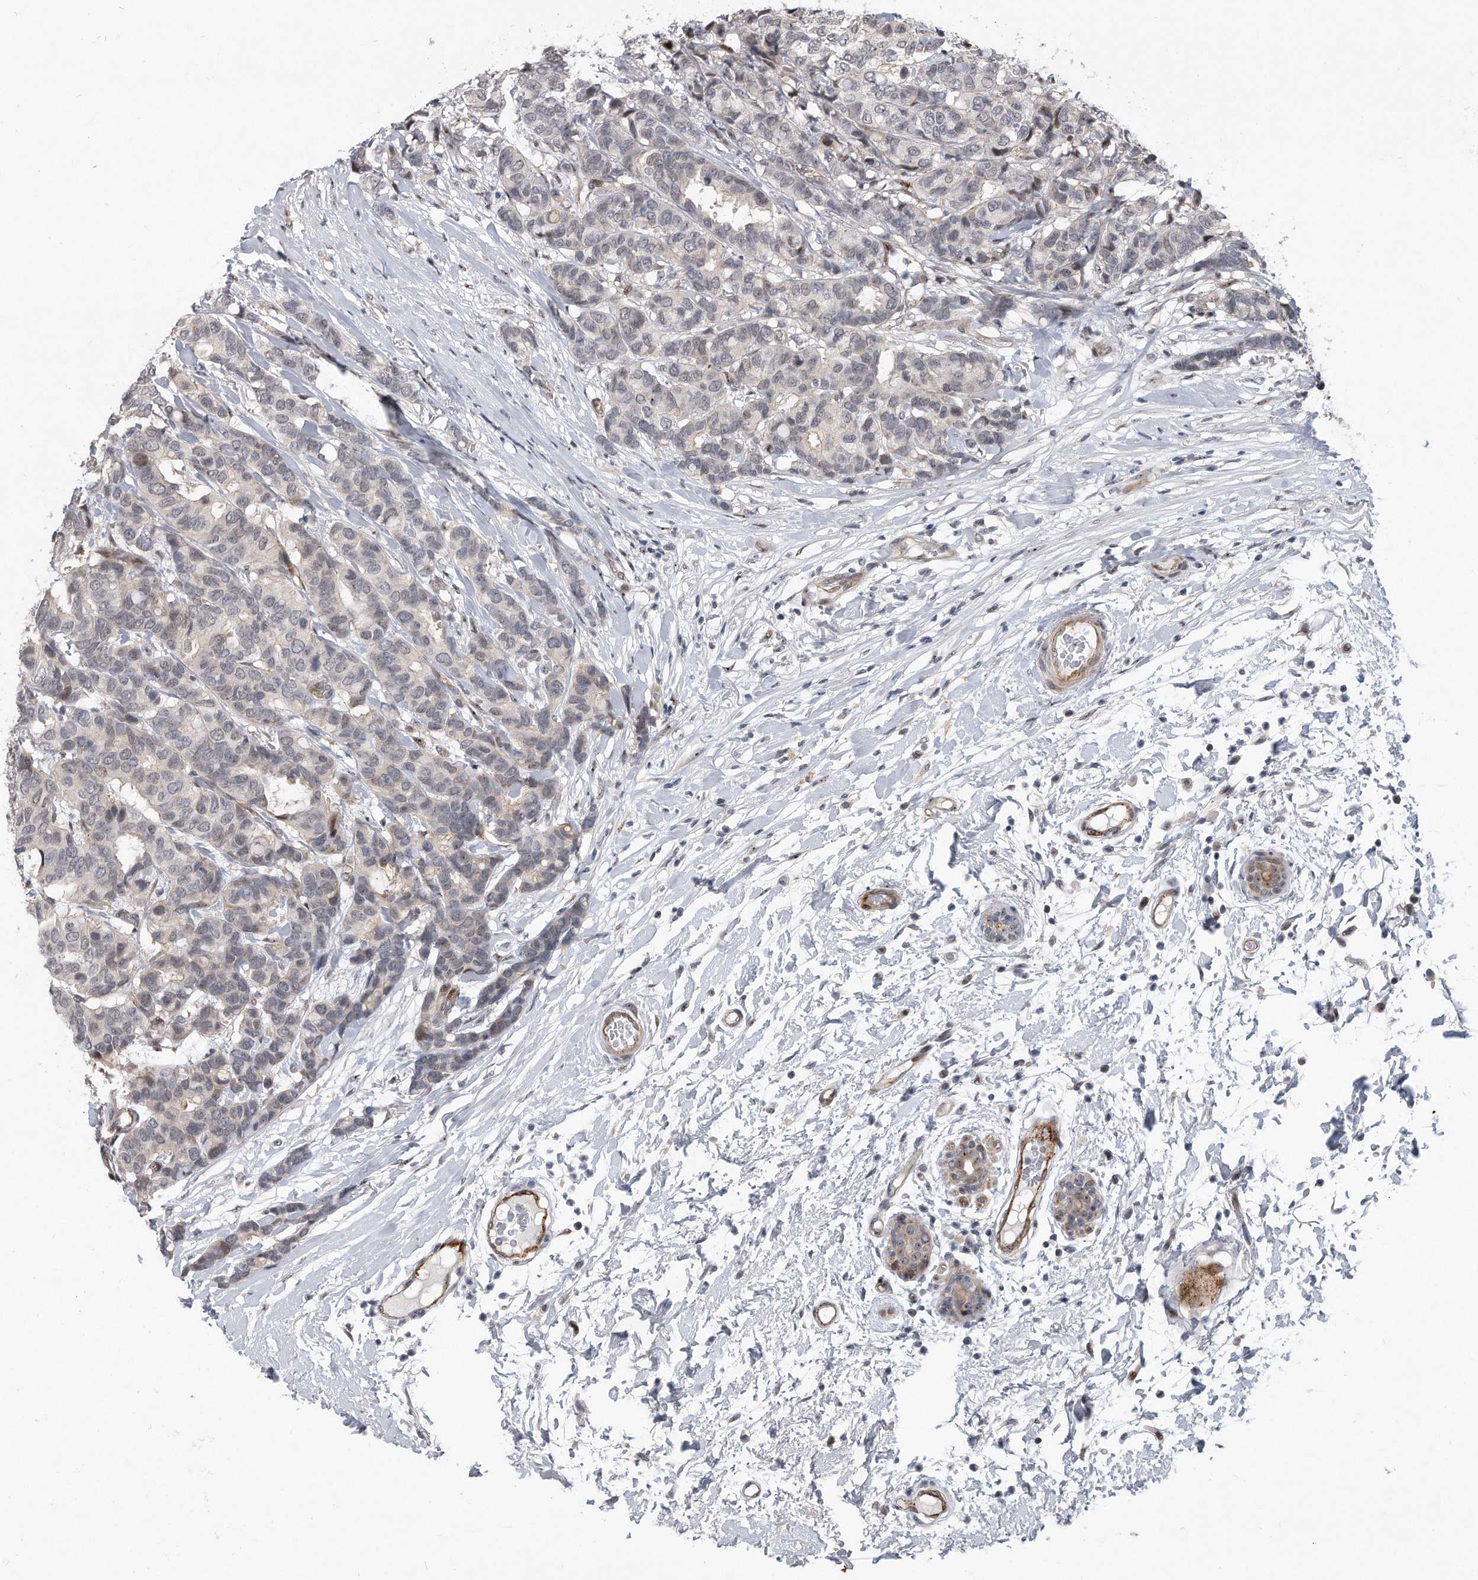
{"staining": {"intensity": "negative", "quantity": "none", "location": "none"}, "tissue": "breast cancer", "cell_type": "Tumor cells", "image_type": "cancer", "snomed": [{"axis": "morphology", "description": "Duct carcinoma"}, {"axis": "topography", "description": "Breast"}], "caption": "Tumor cells show no significant protein positivity in breast cancer (invasive ductal carcinoma).", "gene": "PGBD2", "patient": {"sex": "female", "age": 87}}